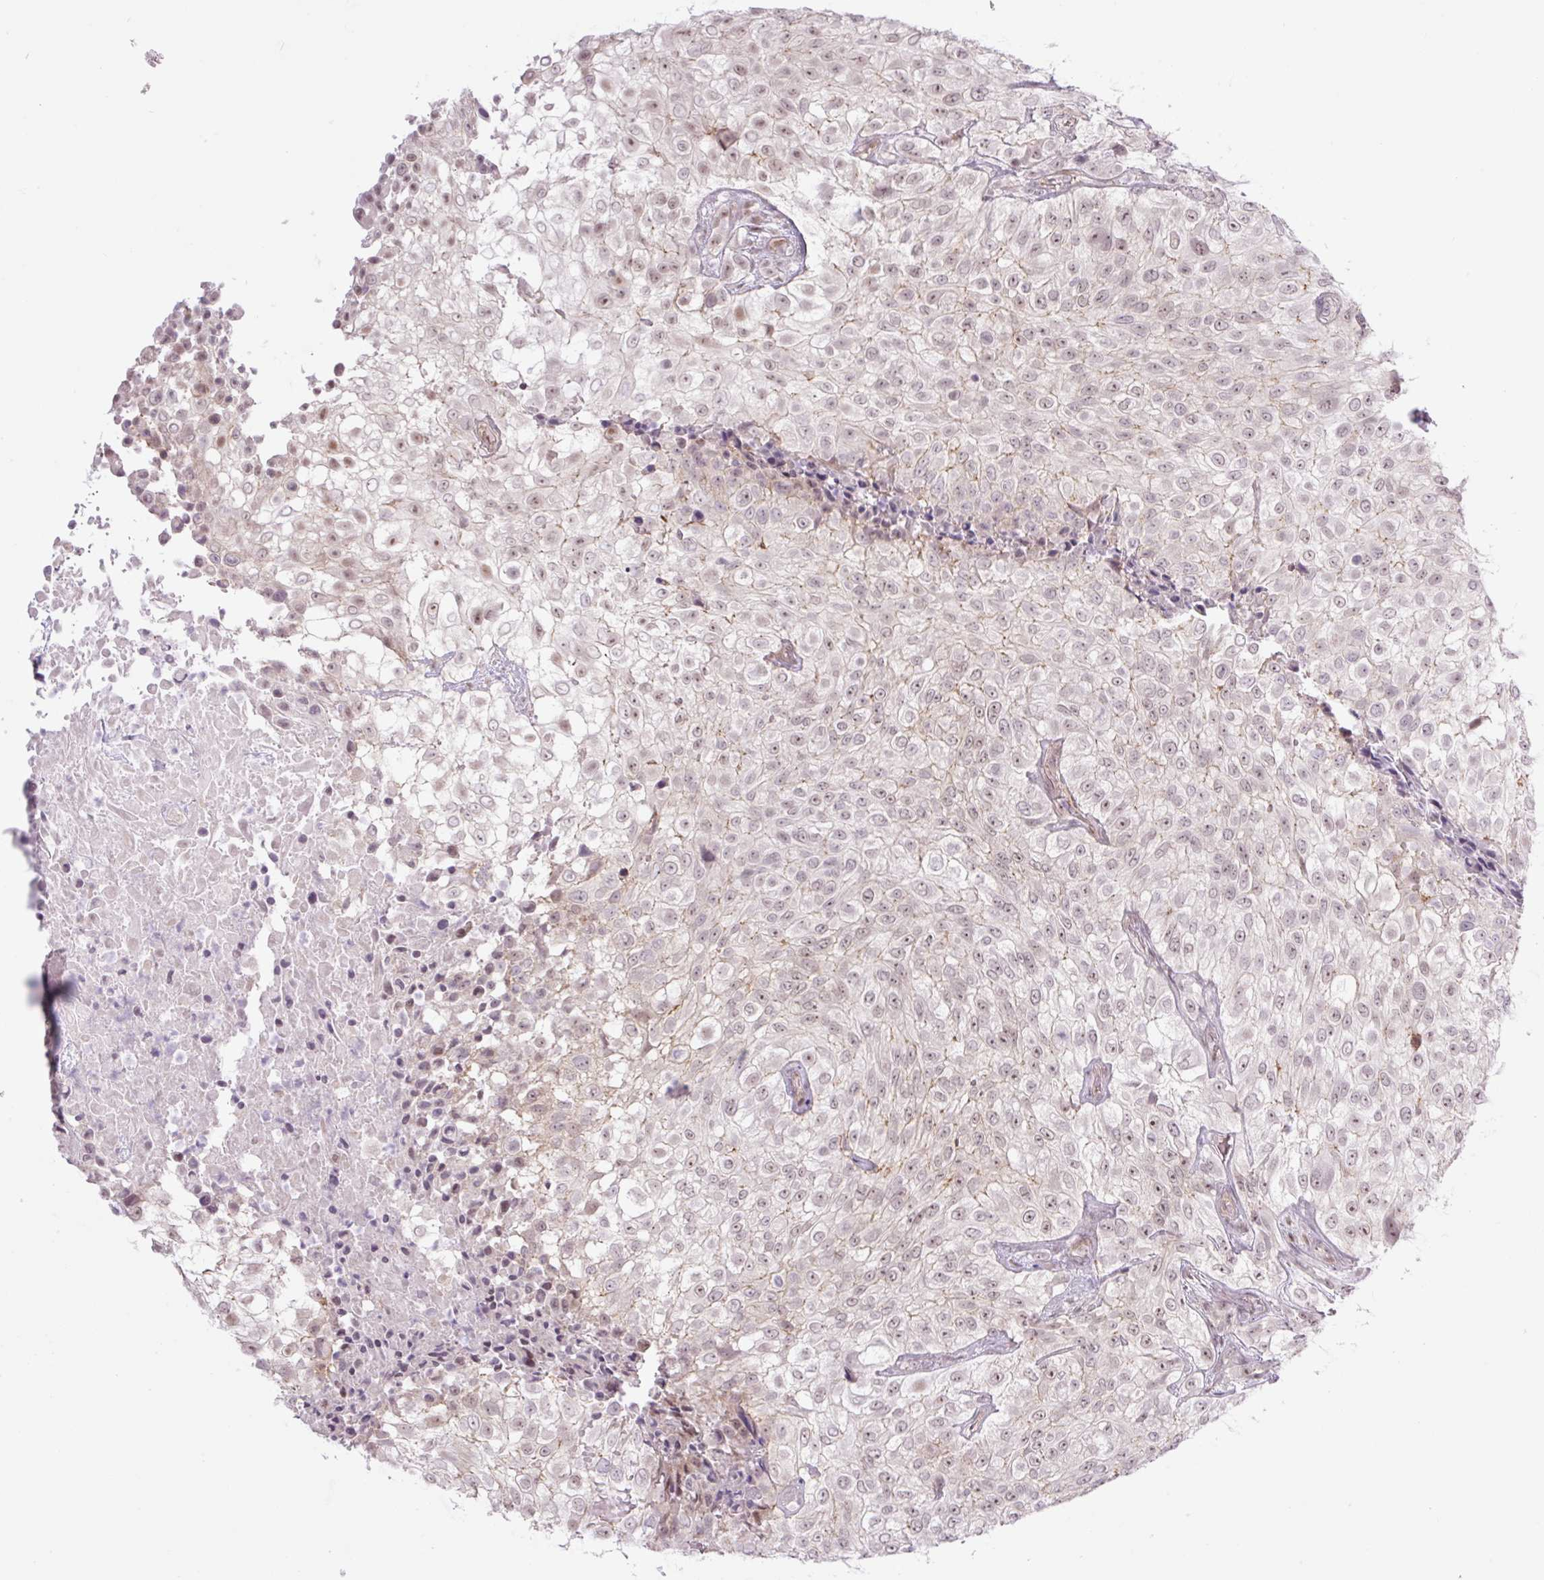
{"staining": {"intensity": "weak", "quantity": "25%-75%", "location": "nuclear"}, "tissue": "urothelial cancer", "cell_type": "Tumor cells", "image_type": "cancer", "snomed": [{"axis": "morphology", "description": "Urothelial carcinoma, High grade"}, {"axis": "topography", "description": "Urinary bladder"}], "caption": "IHC (DAB (3,3'-diaminobenzidine)) staining of high-grade urothelial carcinoma reveals weak nuclear protein positivity in approximately 25%-75% of tumor cells.", "gene": "ICE1", "patient": {"sex": "male", "age": 56}}